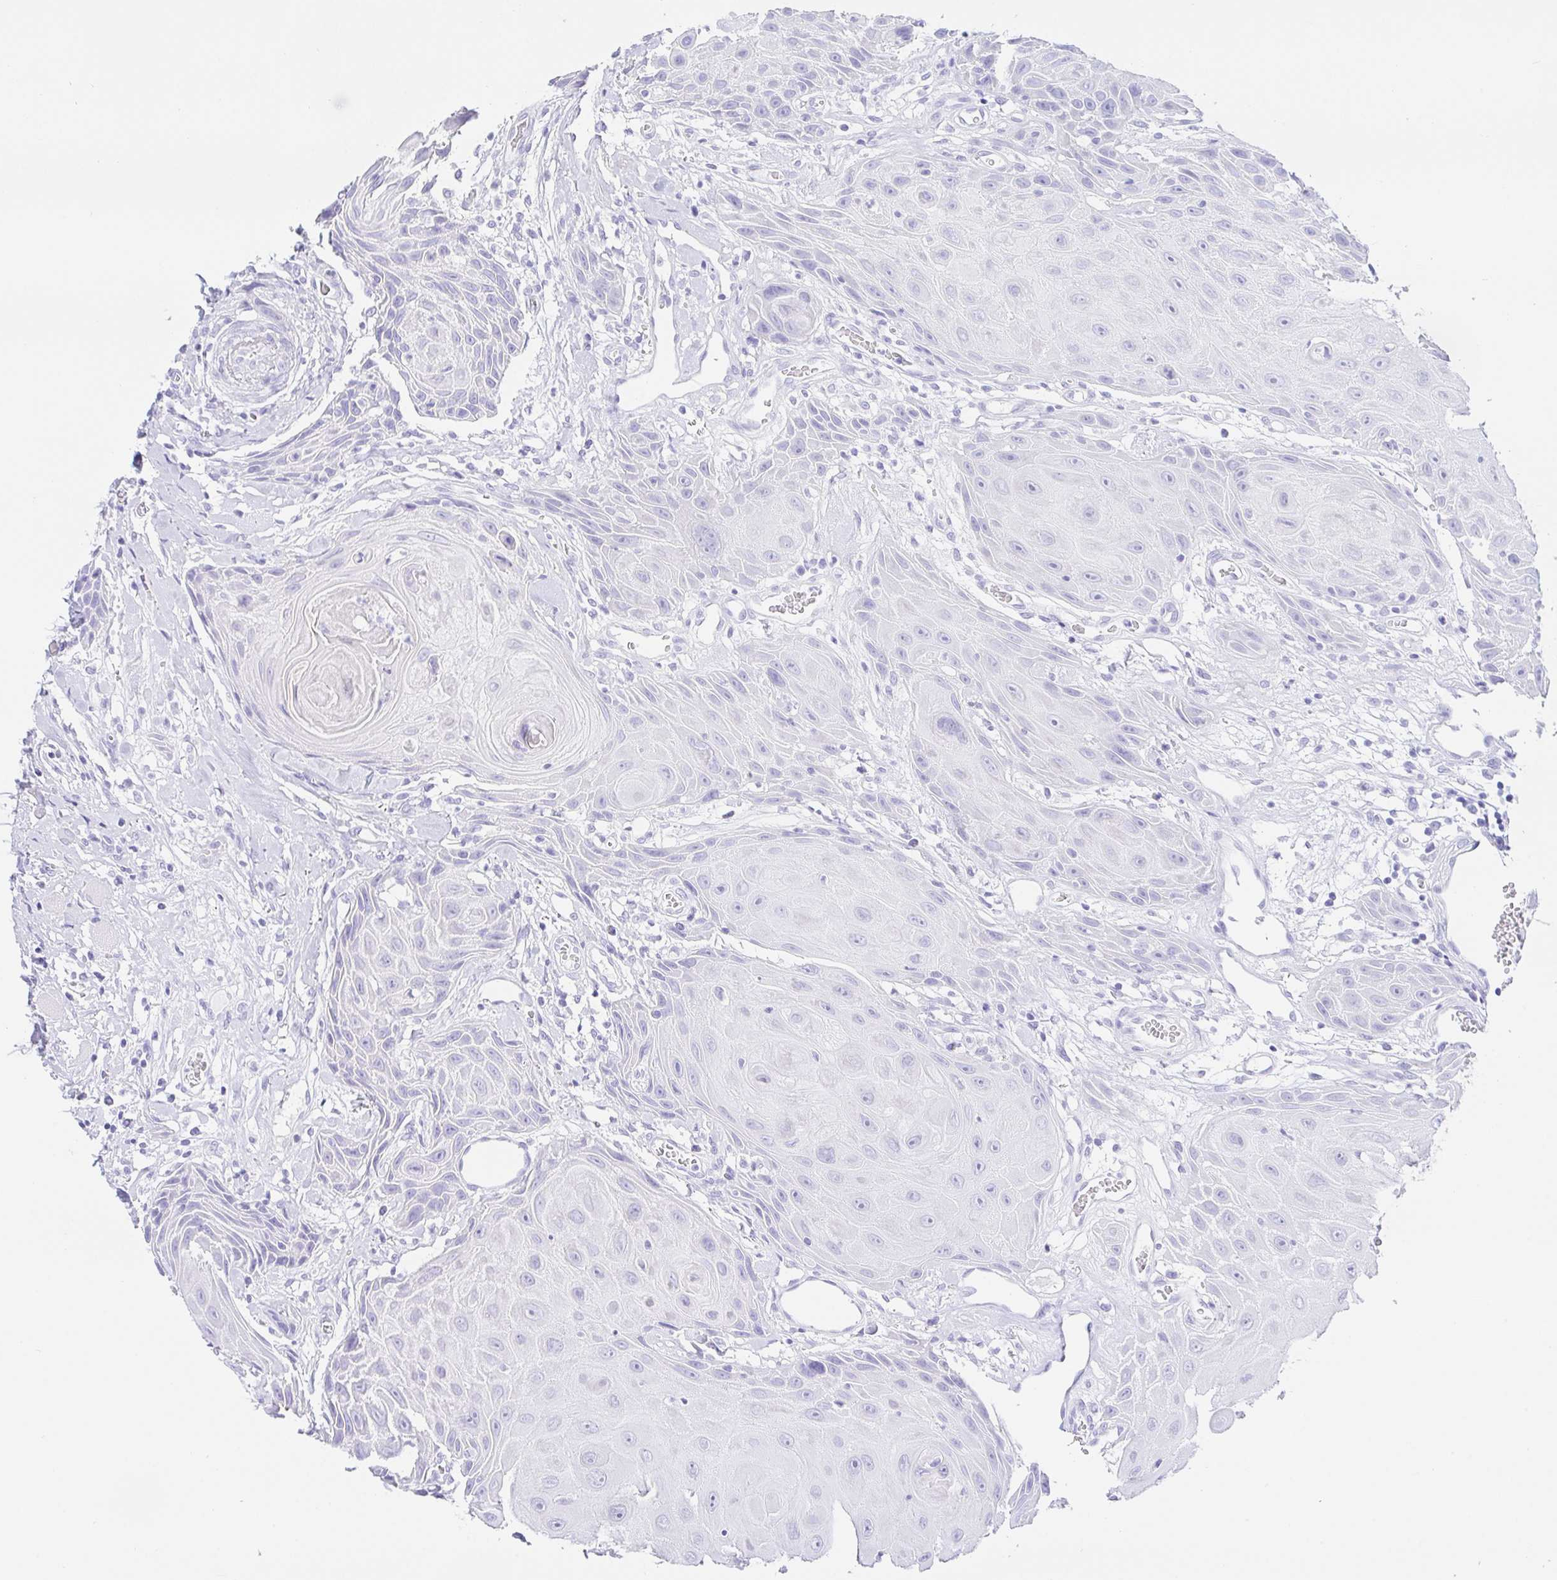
{"staining": {"intensity": "negative", "quantity": "none", "location": "none"}, "tissue": "head and neck cancer", "cell_type": "Tumor cells", "image_type": "cancer", "snomed": [{"axis": "morphology", "description": "Squamous cell carcinoma, NOS"}, {"axis": "topography", "description": "Oral tissue"}, {"axis": "topography", "description": "Head-Neck"}], "caption": "Histopathology image shows no significant protein staining in tumor cells of head and neck cancer (squamous cell carcinoma).", "gene": "PAX8", "patient": {"sex": "male", "age": 49}}